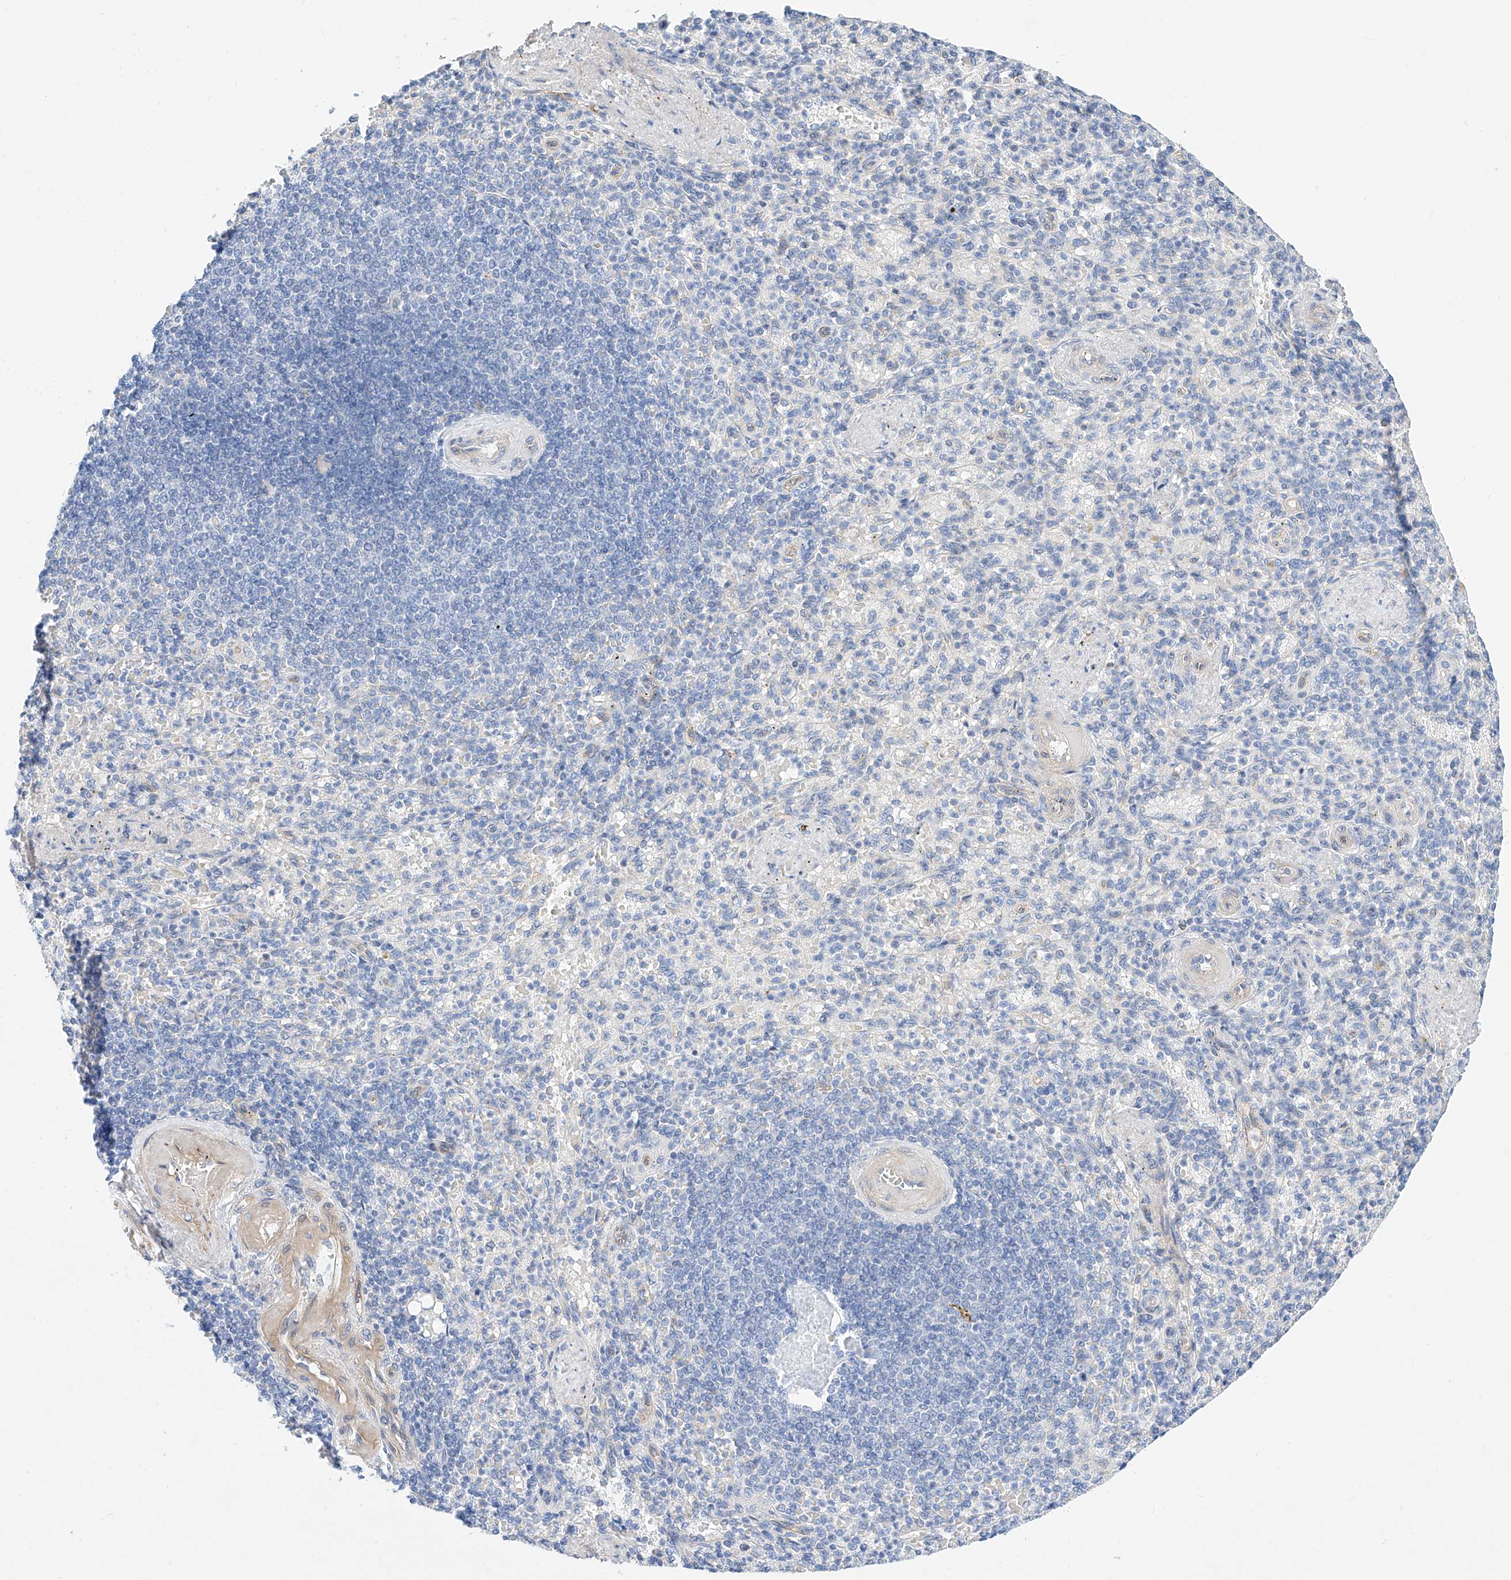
{"staining": {"intensity": "negative", "quantity": "none", "location": "none"}, "tissue": "spleen", "cell_type": "Cells in red pulp", "image_type": "normal", "snomed": [{"axis": "morphology", "description": "Normal tissue, NOS"}, {"axis": "topography", "description": "Spleen"}], "caption": "Immunohistochemistry (IHC) photomicrograph of unremarkable spleen: human spleen stained with DAB (3,3'-diaminobenzidine) exhibits no significant protein staining in cells in red pulp.", "gene": "SBSPON", "patient": {"sex": "female", "age": 74}}